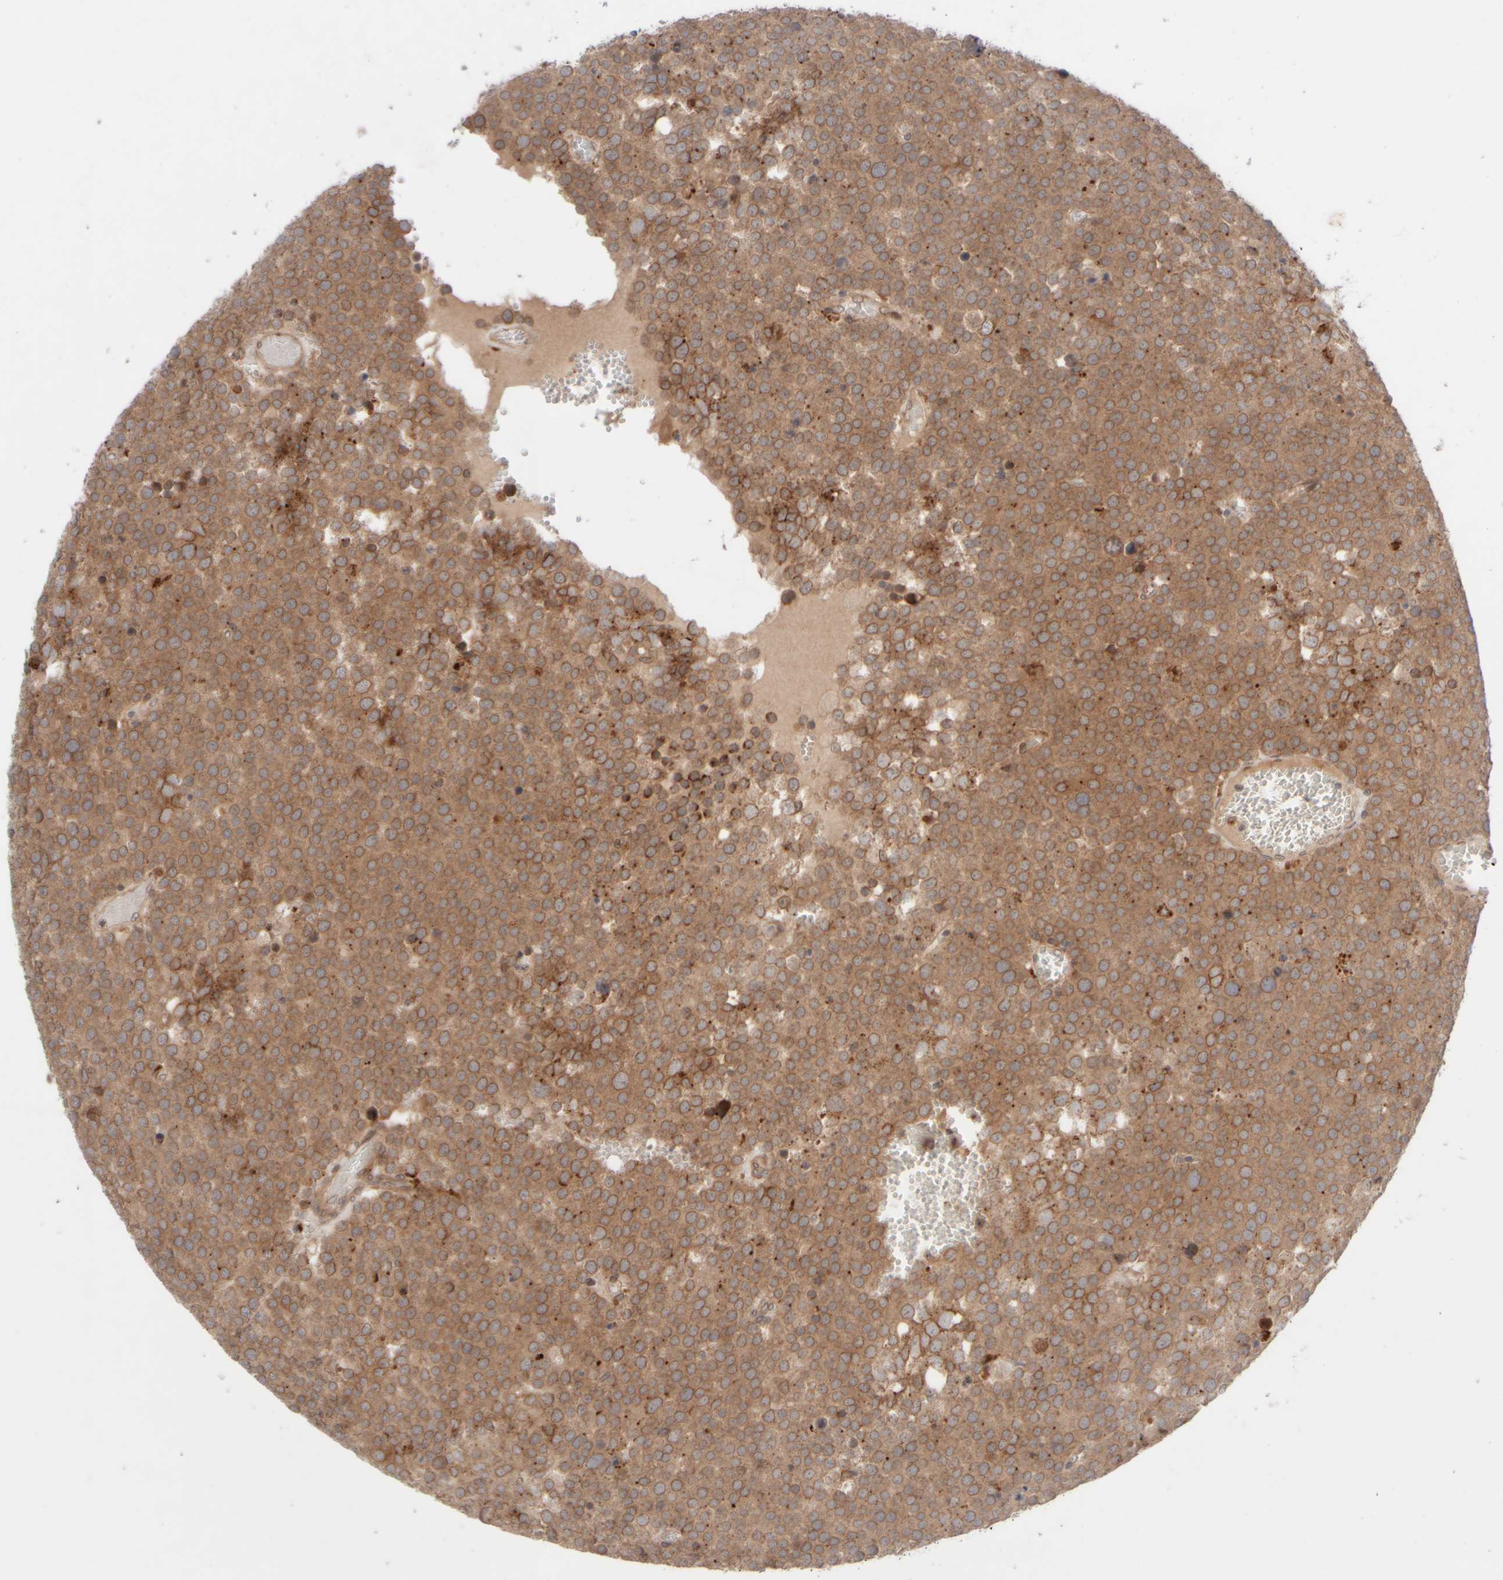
{"staining": {"intensity": "moderate", "quantity": ">75%", "location": "cytoplasmic/membranous"}, "tissue": "testis cancer", "cell_type": "Tumor cells", "image_type": "cancer", "snomed": [{"axis": "morphology", "description": "Seminoma, NOS"}, {"axis": "topography", "description": "Testis"}], "caption": "Protein staining displays moderate cytoplasmic/membranous expression in approximately >75% of tumor cells in testis seminoma.", "gene": "GCN1", "patient": {"sex": "male", "age": 71}}